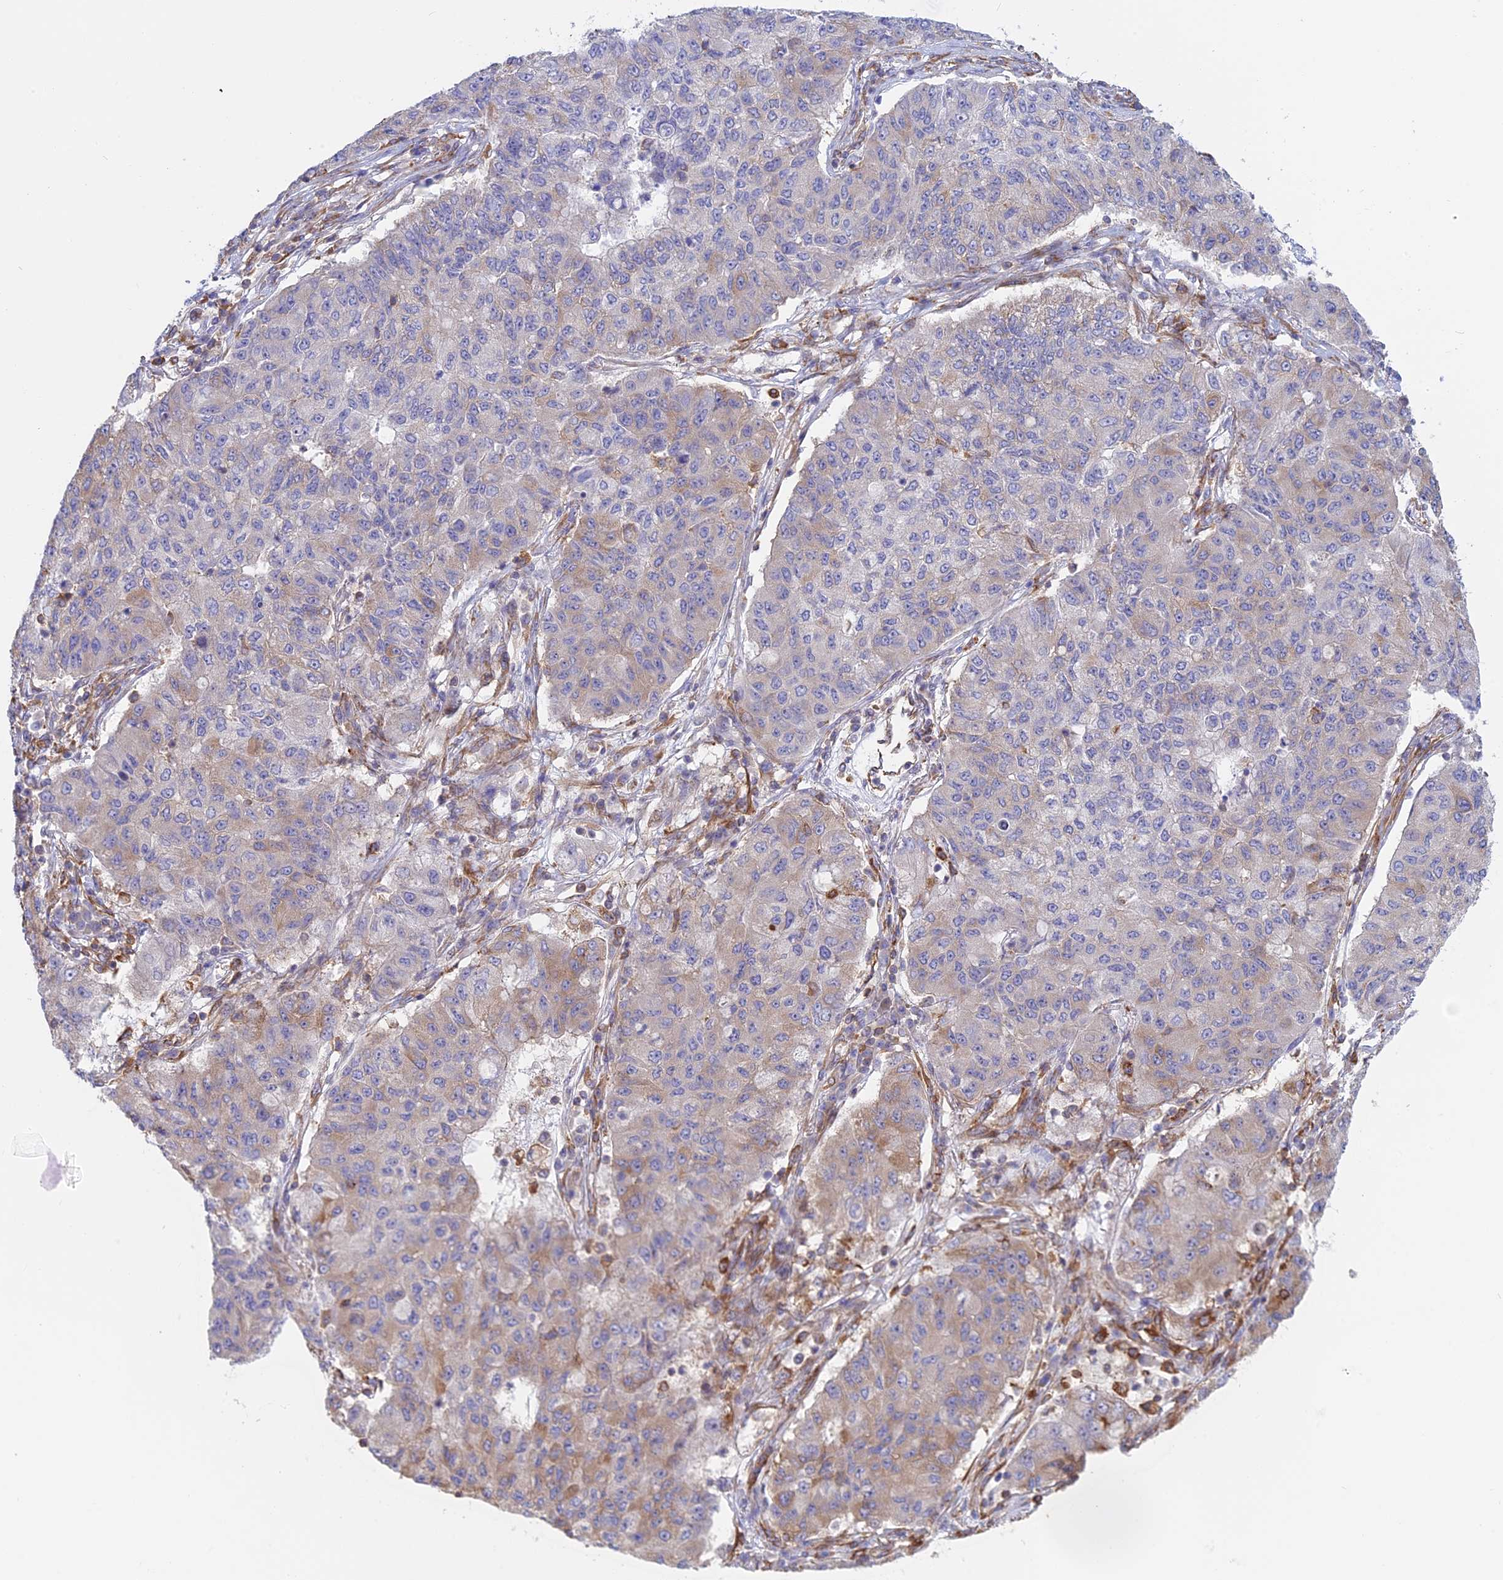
{"staining": {"intensity": "moderate", "quantity": "<25%", "location": "cytoplasmic/membranous"}, "tissue": "lung cancer", "cell_type": "Tumor cells", "image_type": "cancer", "snomed": [{"axis": "morphology", "description": "Squamous cell carcinoma, NOS"}, {"axis": "topography", "description": "Lung"}], "caption": "Immunohistochemistry (IHC) photomicrograph of neoplastic tissue: human lung squamous cell carcinoma stained using IHC reveals low levels of moderate protein expression localized specifically in the cytoplasmic/membranous of tumor cells, appearing as a cytoplasmic/membranous brown color.", "gene": "GMIP", "patient": {"sex": "male", "age": 74}}